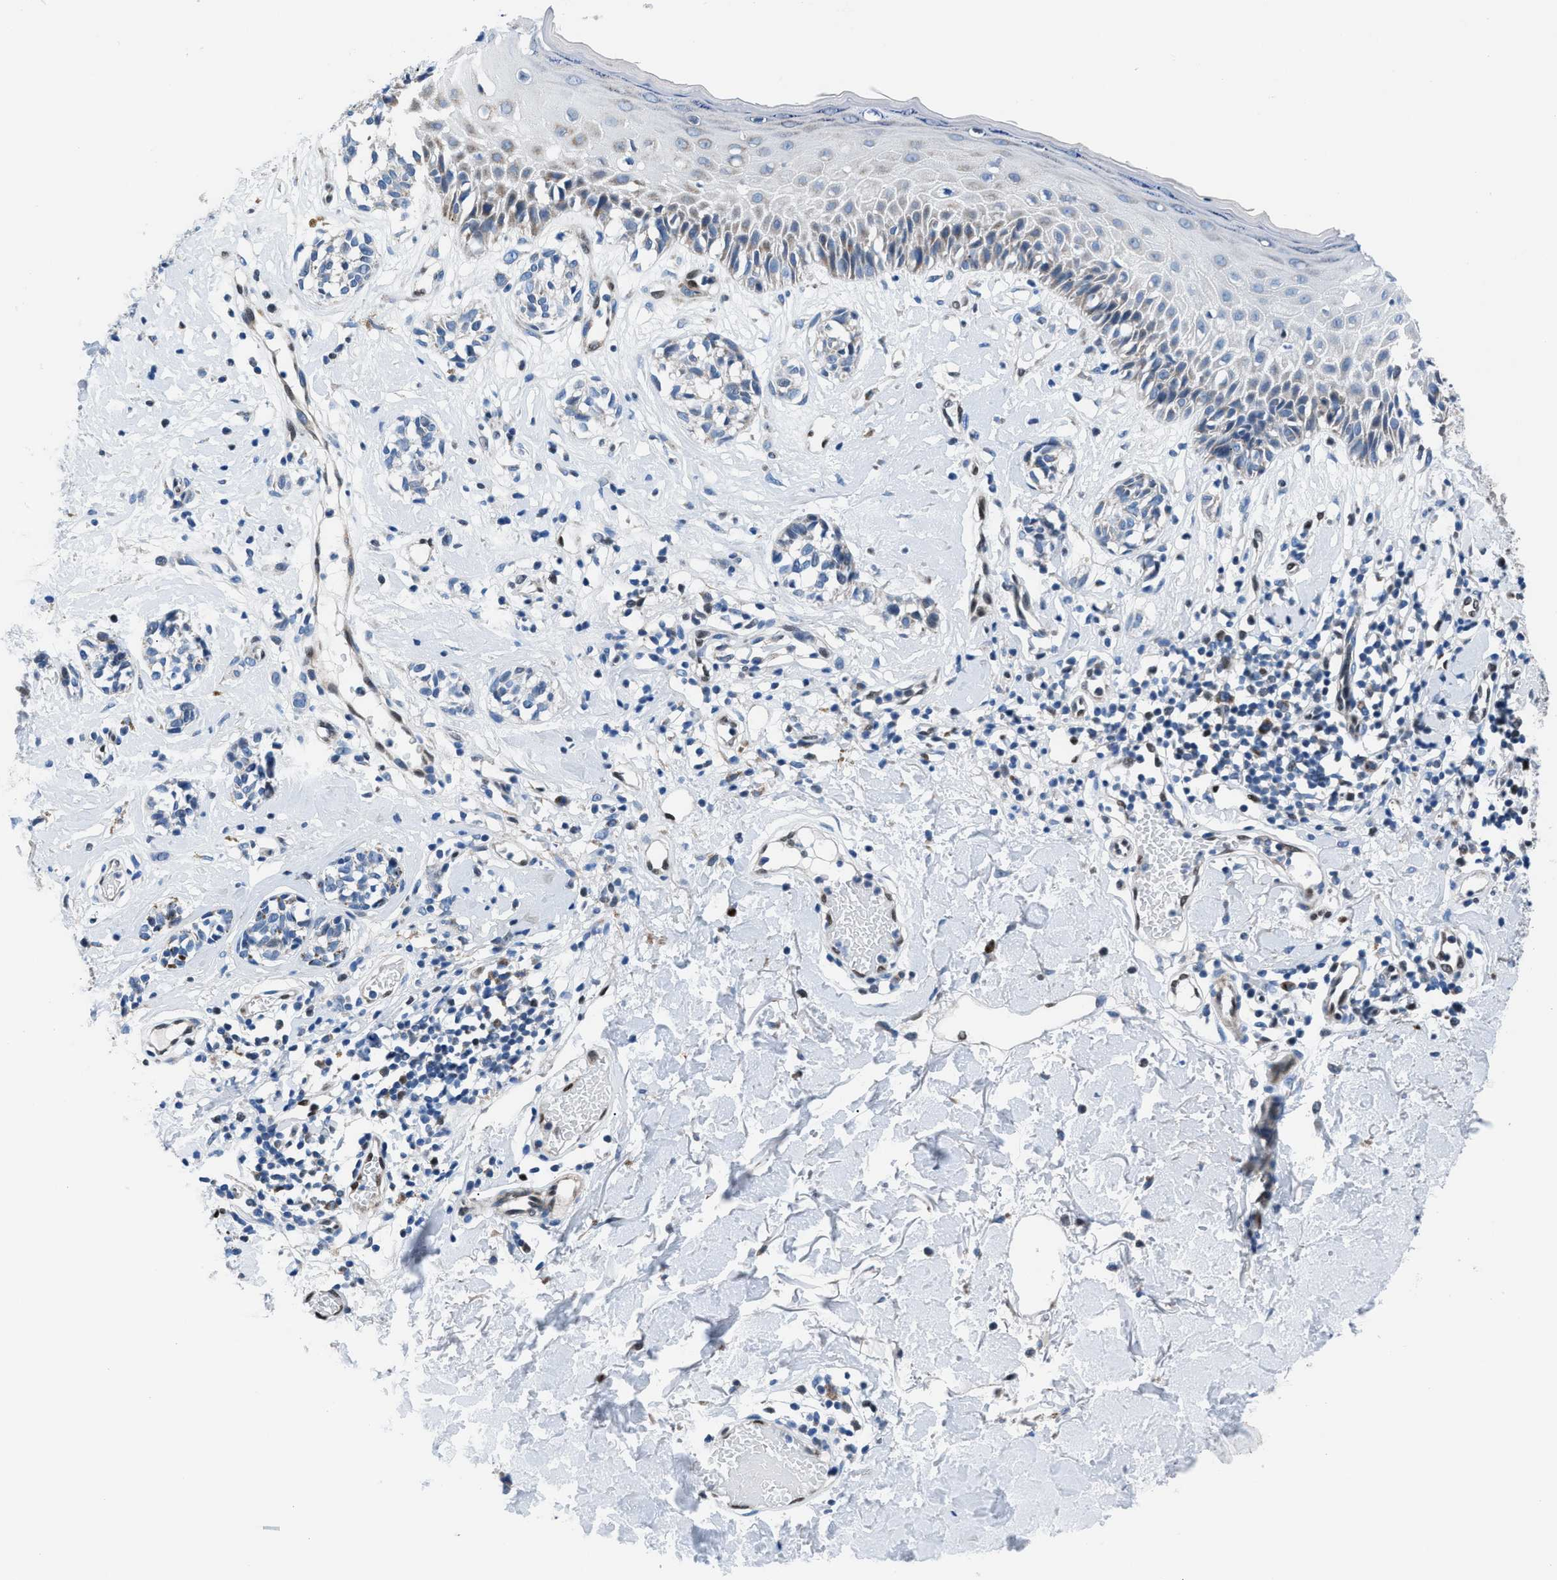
{"staining": {"intensity": "negative", "quantity": "none", "location": "none"}, "tissue": "melanoma", "cell_type": "Tumor cells", "image_type": "cancer", "snomed": [{"axis": "morphology", "description": "Malignant melanoma, NOS"}, {"axis": "topography", "description": "Skin"}], "caption": "The histopathology image reveals no staining of tumor cells in malignant melanoma.", "gene": "LMO2", "patient": {"sex": "male", "age": 64}}